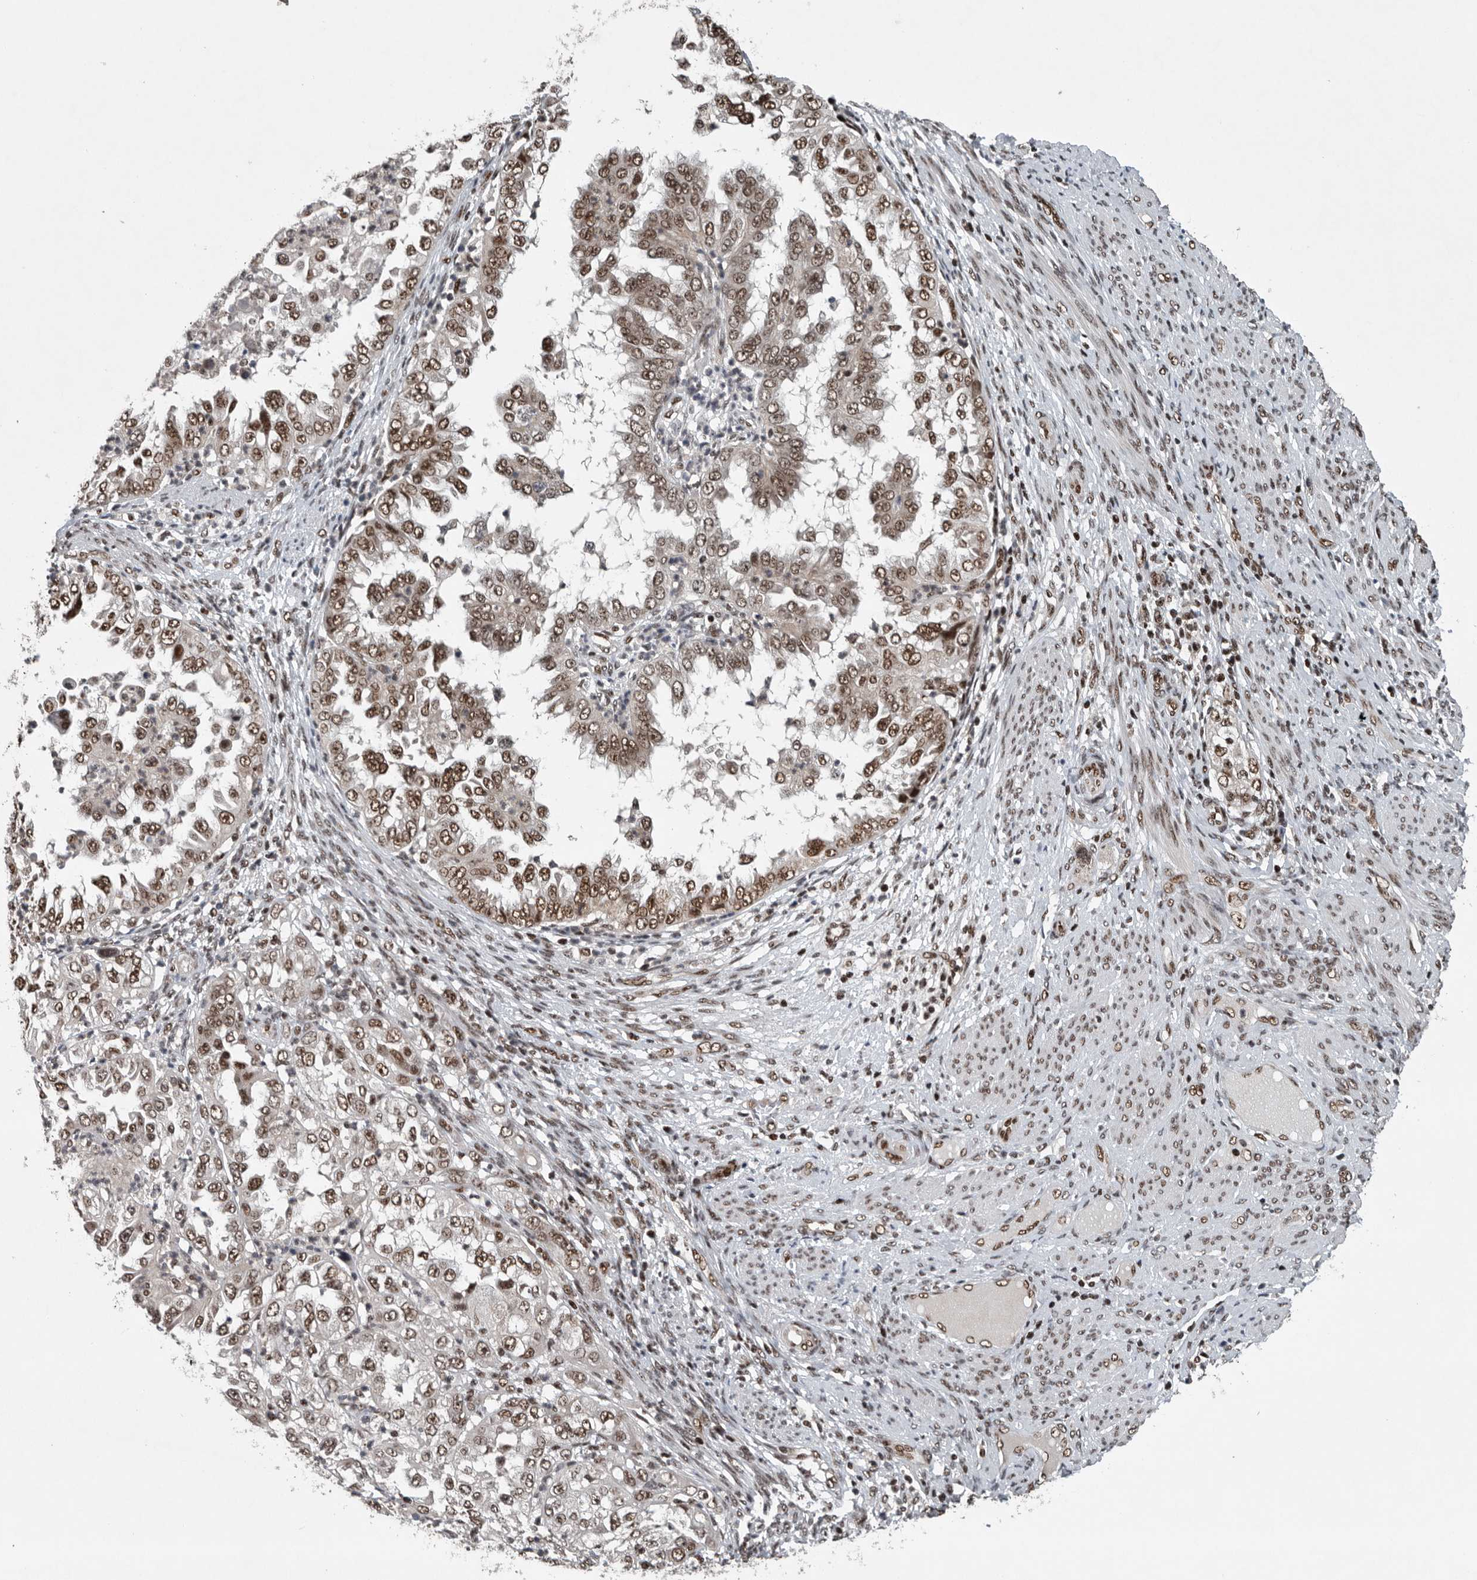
{"staining": {"intensity": "moderate", "quantity": ">75%", "location": "nuclear"}, "tissue": "endometrial cancer", "cell_type": "Tumor cells", "image_type": "cancer", "snomed": [{"axis": "morphology", "description": "Adenocarcinoma, NOS"}, {"axis": "topography", "description": "Endometrium"}], "caption": "Immunohistochemistry (DAB) staining of human adenocarcinoma (endometrial) exhibits moderate nuclear protein positivity in approximately >75% of tumor cells.", "gene": "SENP7", "patient": {"sex": "female", "age": 85}}